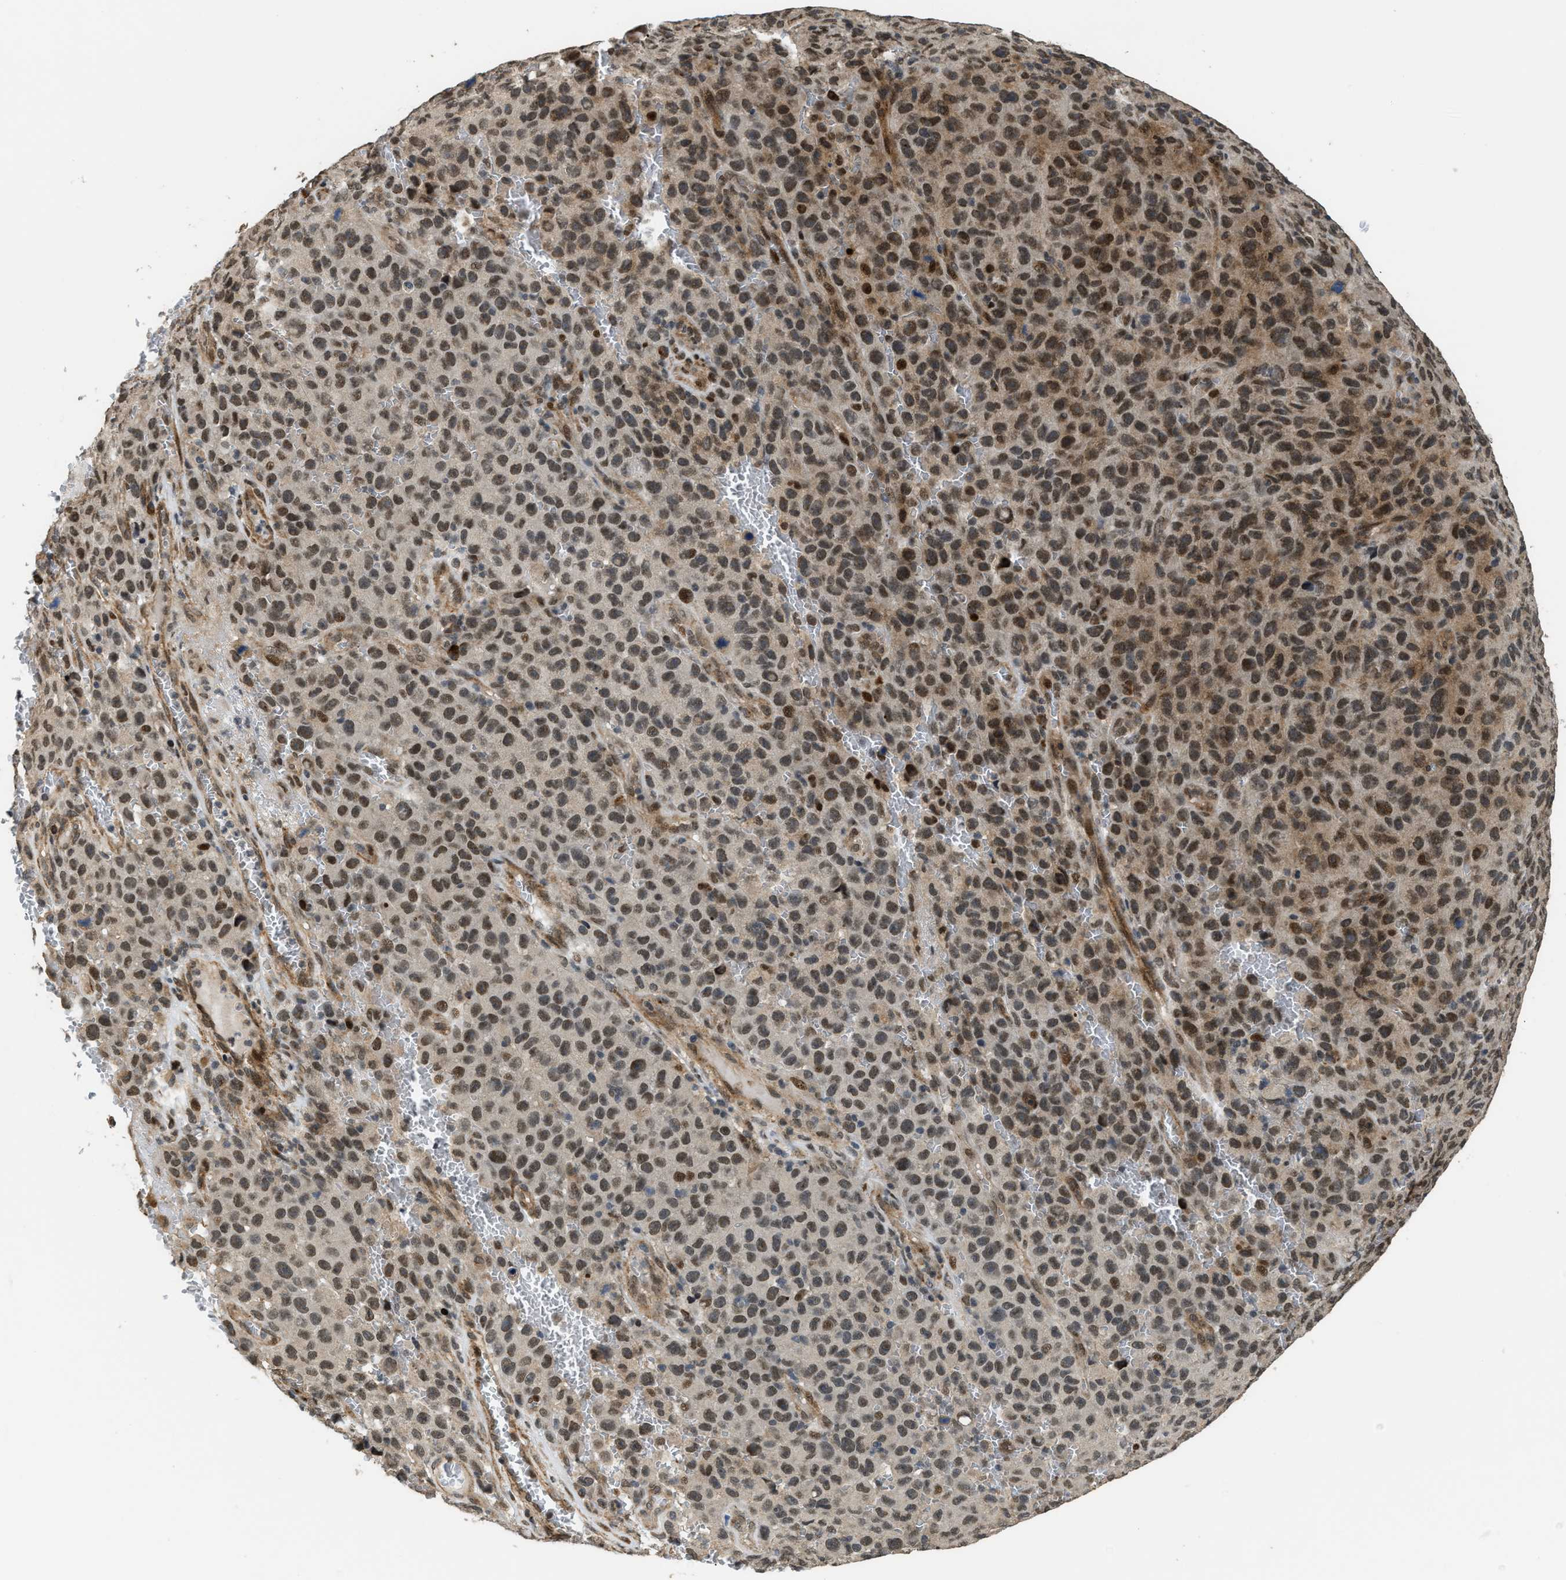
{"staining": {"intensity": "moderate", "quantity": ">75%", "location": "nuclear"}, "tissue": "melanoma", "cell_type": "Tumor cells", "image_type": "cancer", "snomed": [{"axis": "morphology", "description": "Malignant melanoma, NOS"}, {"axis": "topography", "description": "Skin"}], "caption": "Immunohistochemical staining of malignant melanoma exhibits medium levels of moderate nuclear protein expression in about >75% of tumor cells.", "gene": "SERTAD2", "patient": {"sex": "female", "age": 82}}